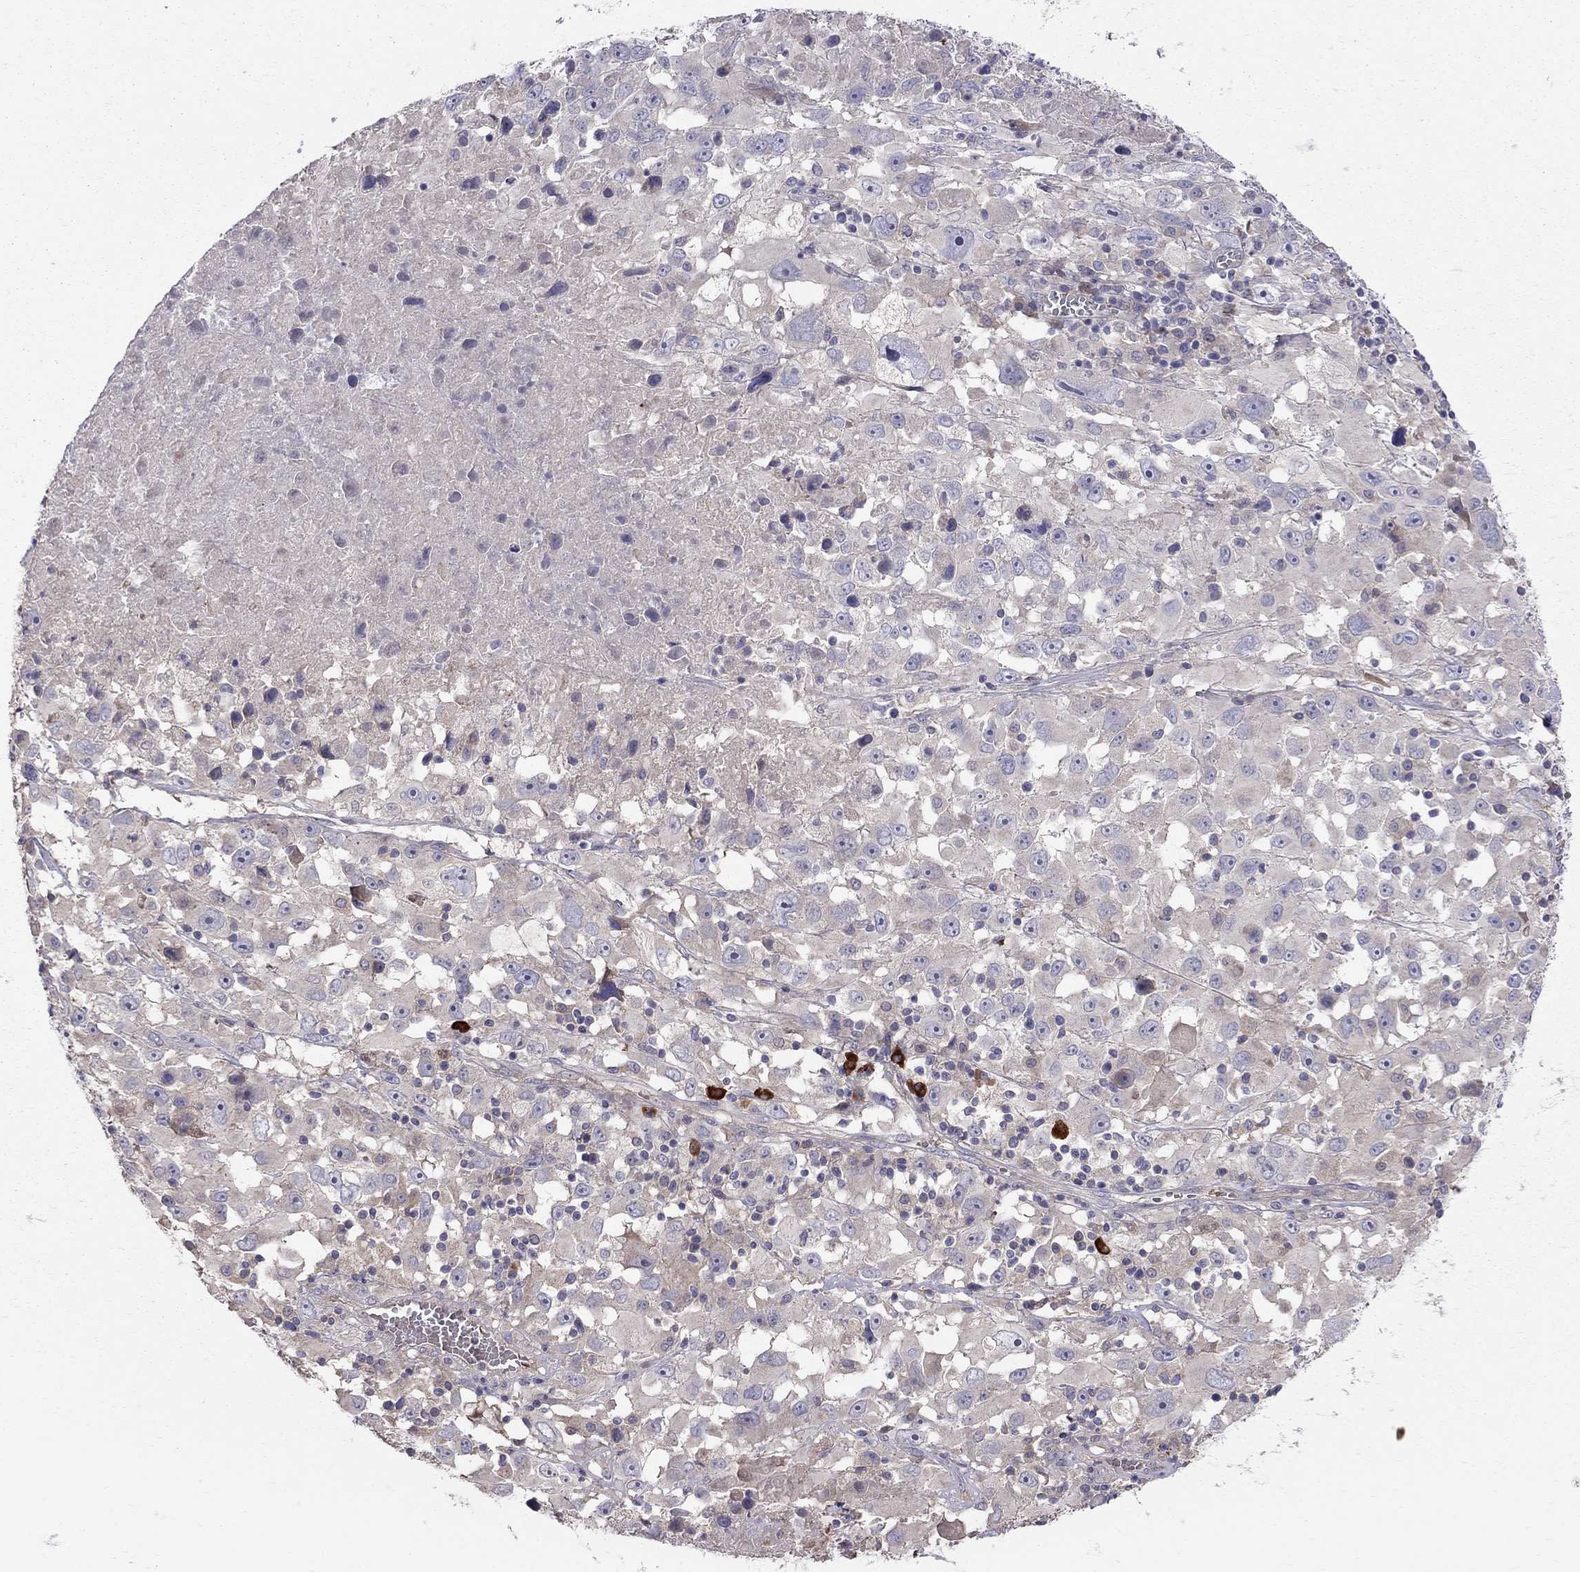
{"staining": {"intensity": "negative", "quantity": "none", "location": "none"}, "tissue": "melanoma", "cell_type": "Tumor cells", "image_type": "cancer", "snomed": [{"axis": "morphology", "description": "Malignant melanoma, Metastatic site"}, {"axis": "topography", "description": "Soft tissue"}], "caption": "Immunohistochemistry image of human melanoma stained for a protein (brown), which exhibits no expression in tumor cells. (DAB (3,3'-diaminobenzidine) immunohistochemistry (IHC) visualized using brightfield microscopy, high magnification).", "gene": "PIK3CG", "patient": {"sex": "male", "age": 50}}